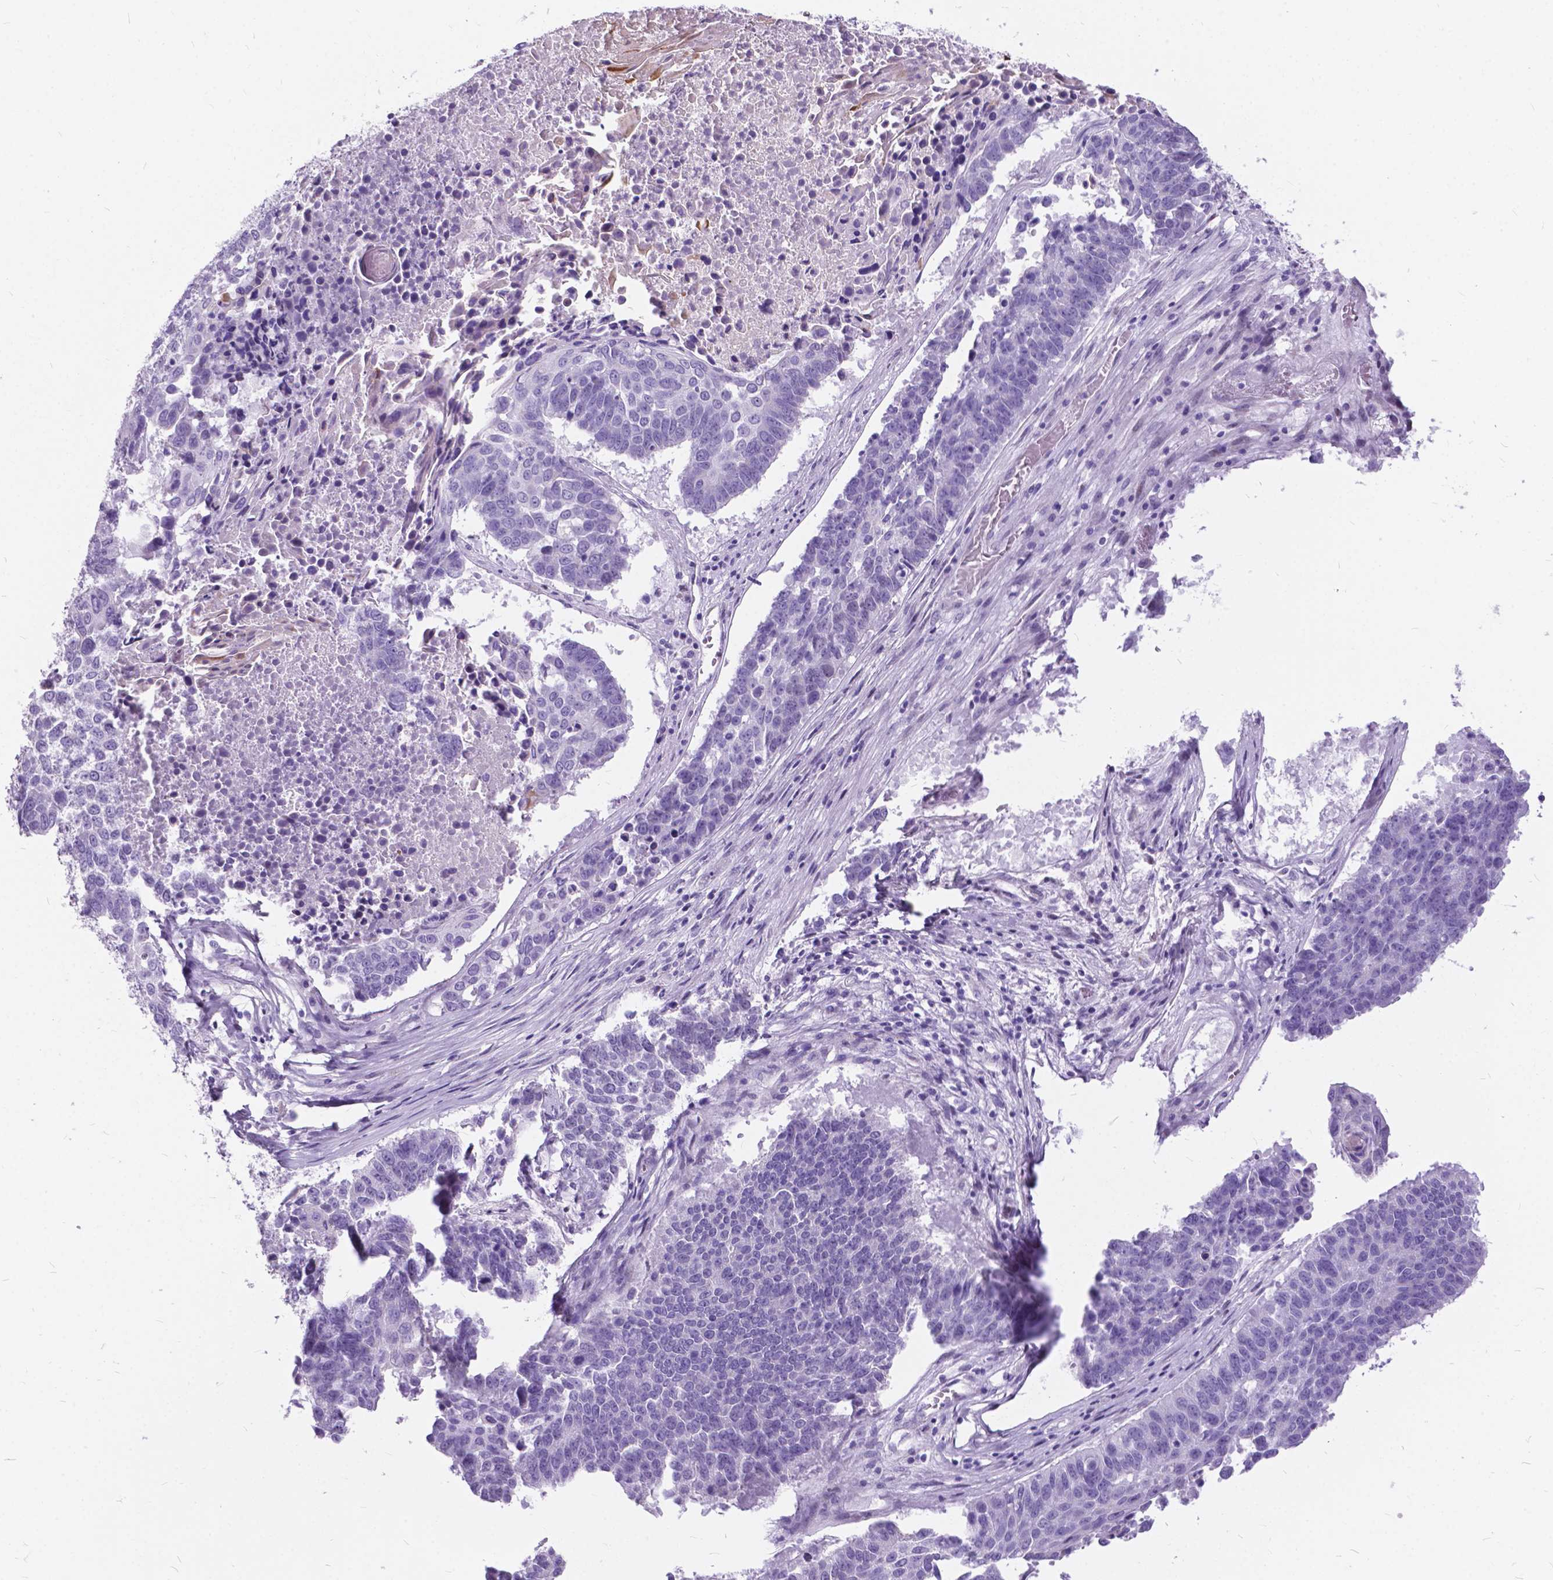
{"staining": {"intensity": "negative", "quantity": "none", "location": "none"}, "tissue": "lung cancer", "cell_type": "Tumor cells", "image_type": "cancer", "snomed": [{"axis": "morphology", "description": "Squamous cell carcinoma, NOS"}, {"axis": "topography", "description": "Lung"}], "caption": "The photomicrograph reveals no significant positivity in tumor cells of lung cancer (squamous cell carcinoma). (DAB immunohistochemistry, high magnification).", "gene": "BSND", "patient": {"sex": "male", "age": 73}}